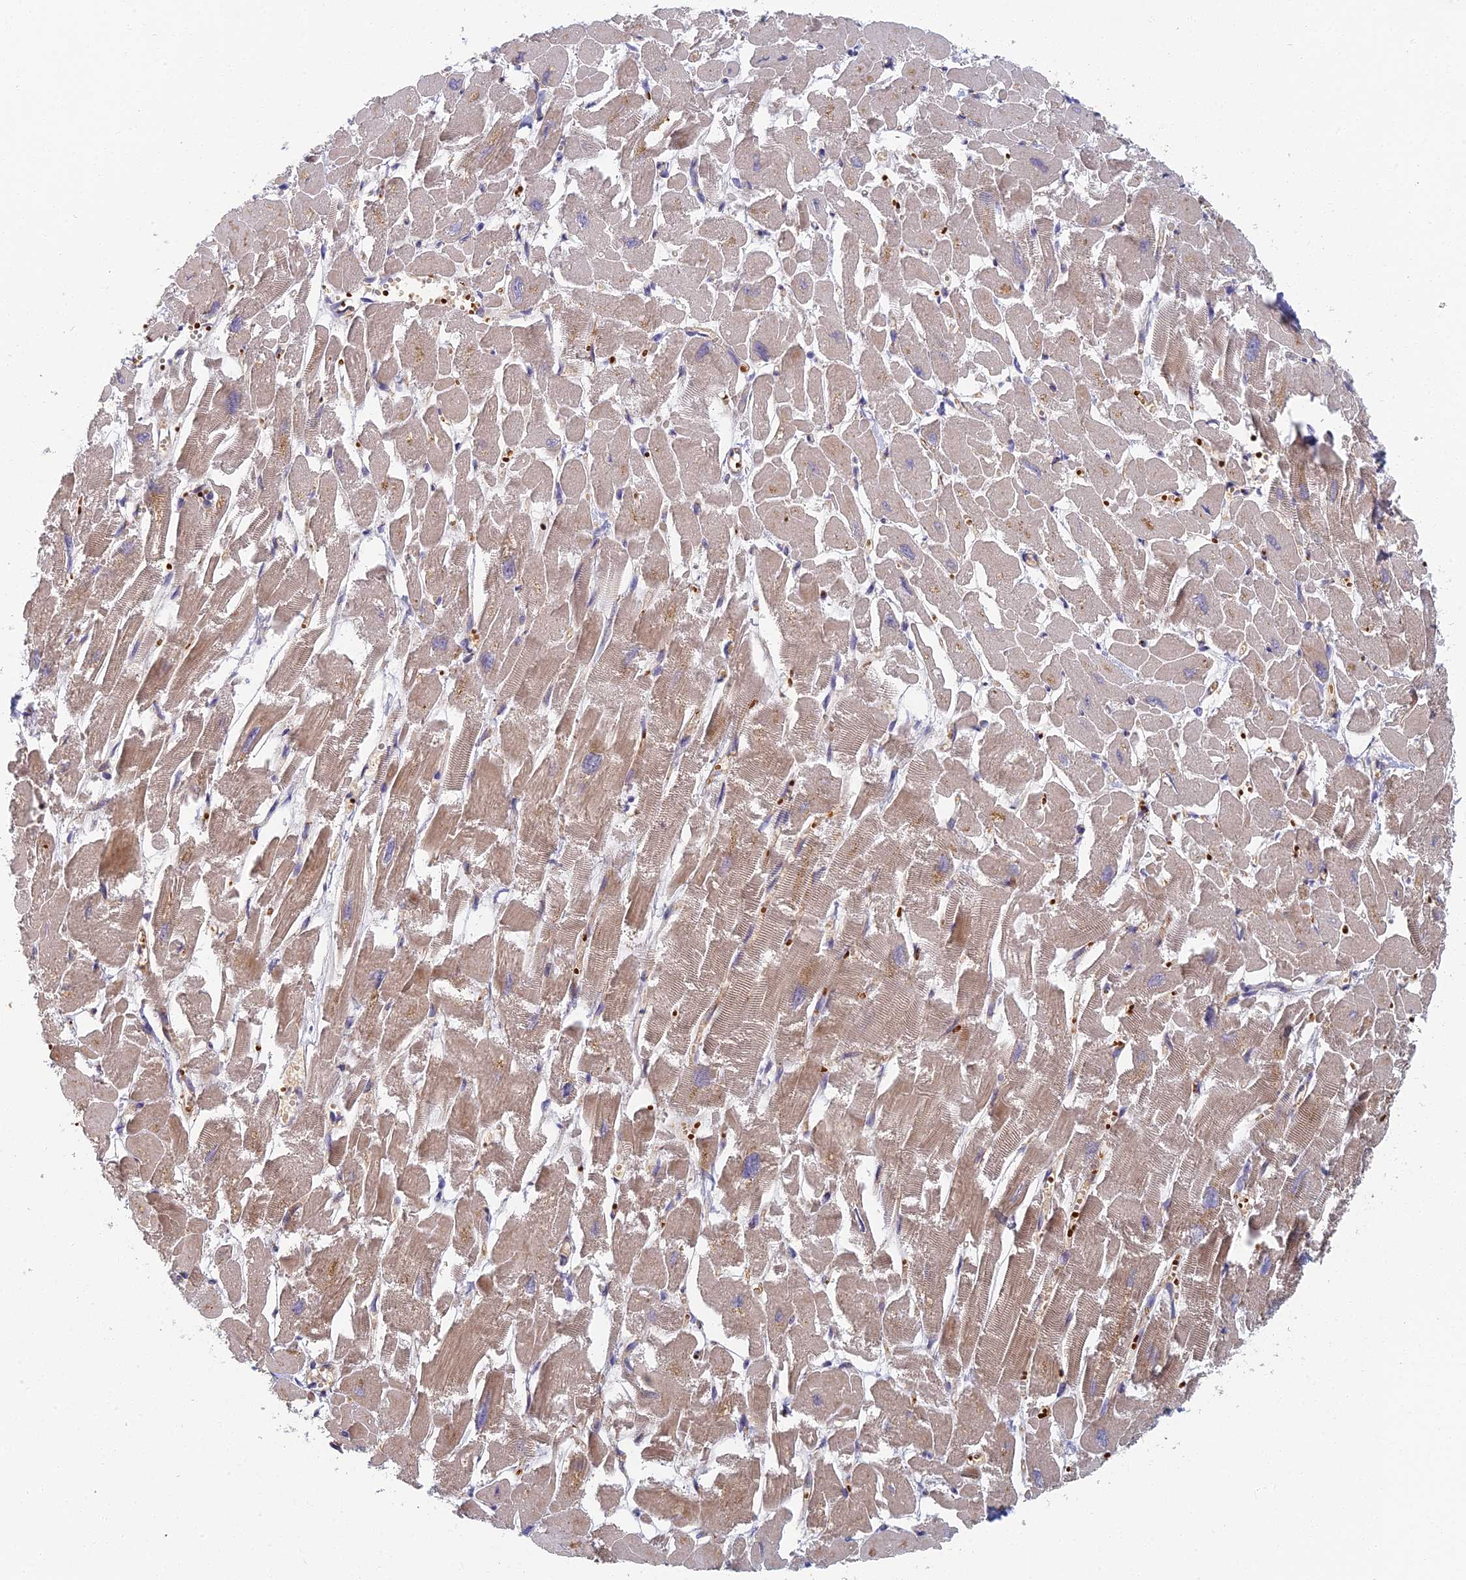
{"staining": {"intensity": "moderate", "quantity": ">75%", "location": "cytoplasmic/membranous"}, "tissue": "heart muscle", "cell_type": "Cardiomyocytes", "image_type": "normal", "snomed": [{"axis": "morphology", "description": "Normal tissue, NOS"}, {"axis": "topography", "description": "Heart"}], "caption": "Immunohistochemistry micrograph of benign heart muscle stained for a protein (brown), which exhibits medium levels of moderate cytoplasmic/membranous expression in about >75% of cardiomyocytes.", "gene": "ABCB10", "patient": {"sex": "male", "age": 54}}